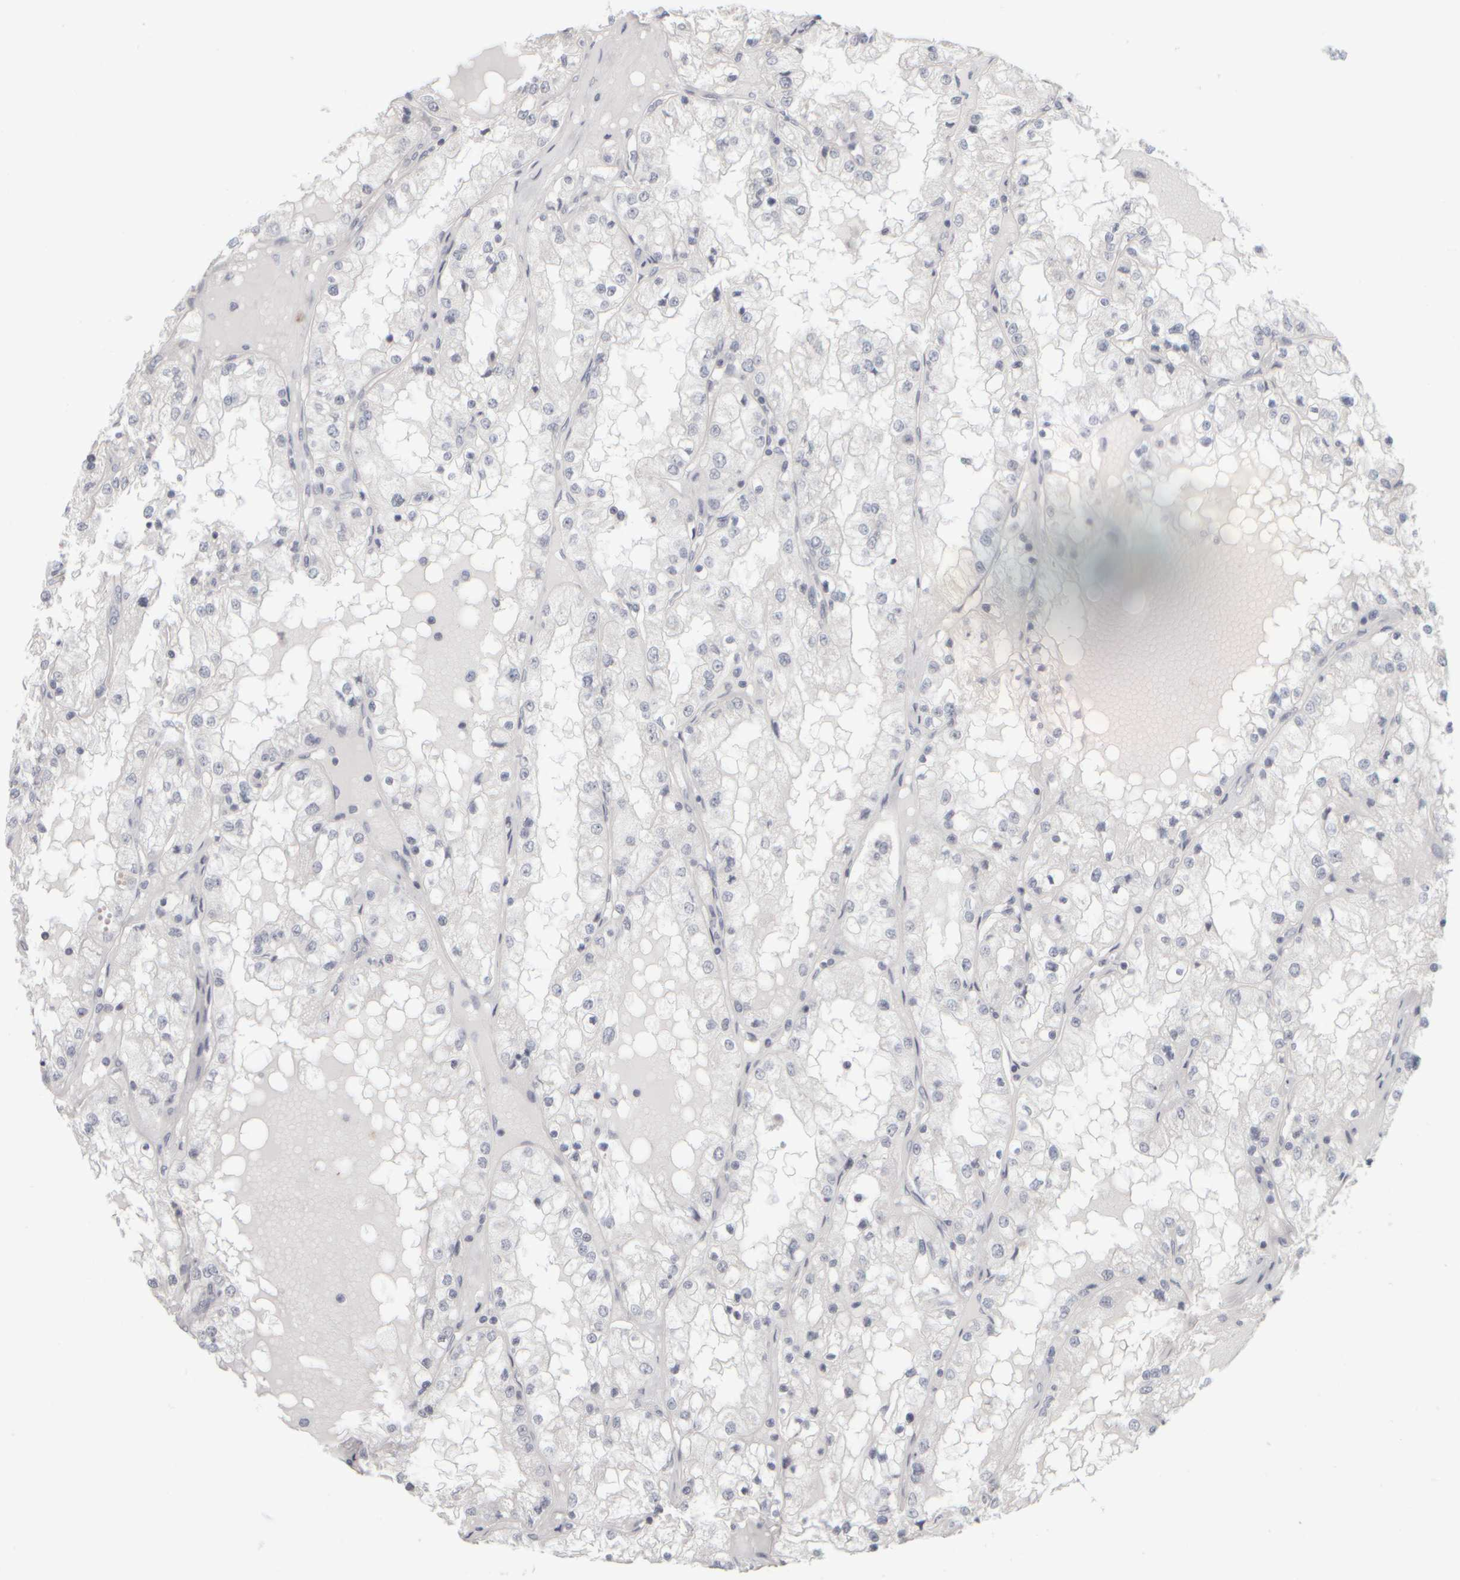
{"staining": {"intensity": "negative", "quantity": "none", "location": "none"}, "tissue": "renal cancer", "cell_type": "Tumor cells", "image_type": "cancer", "snomed": [{"axis": "morphology", "description": "Adenocarcinoma, NOS"}, {"axis": "topography", "description": "Kidney"}], "caption": "A high-resolution micrograph shows immunohistochemistry (IHC) staining of renal cancer (adenocarcinoma), which demonstrates no significant staining in tumor cells.", "gene": "DCXR", "patient": {"sex": "male", "age": 68}}